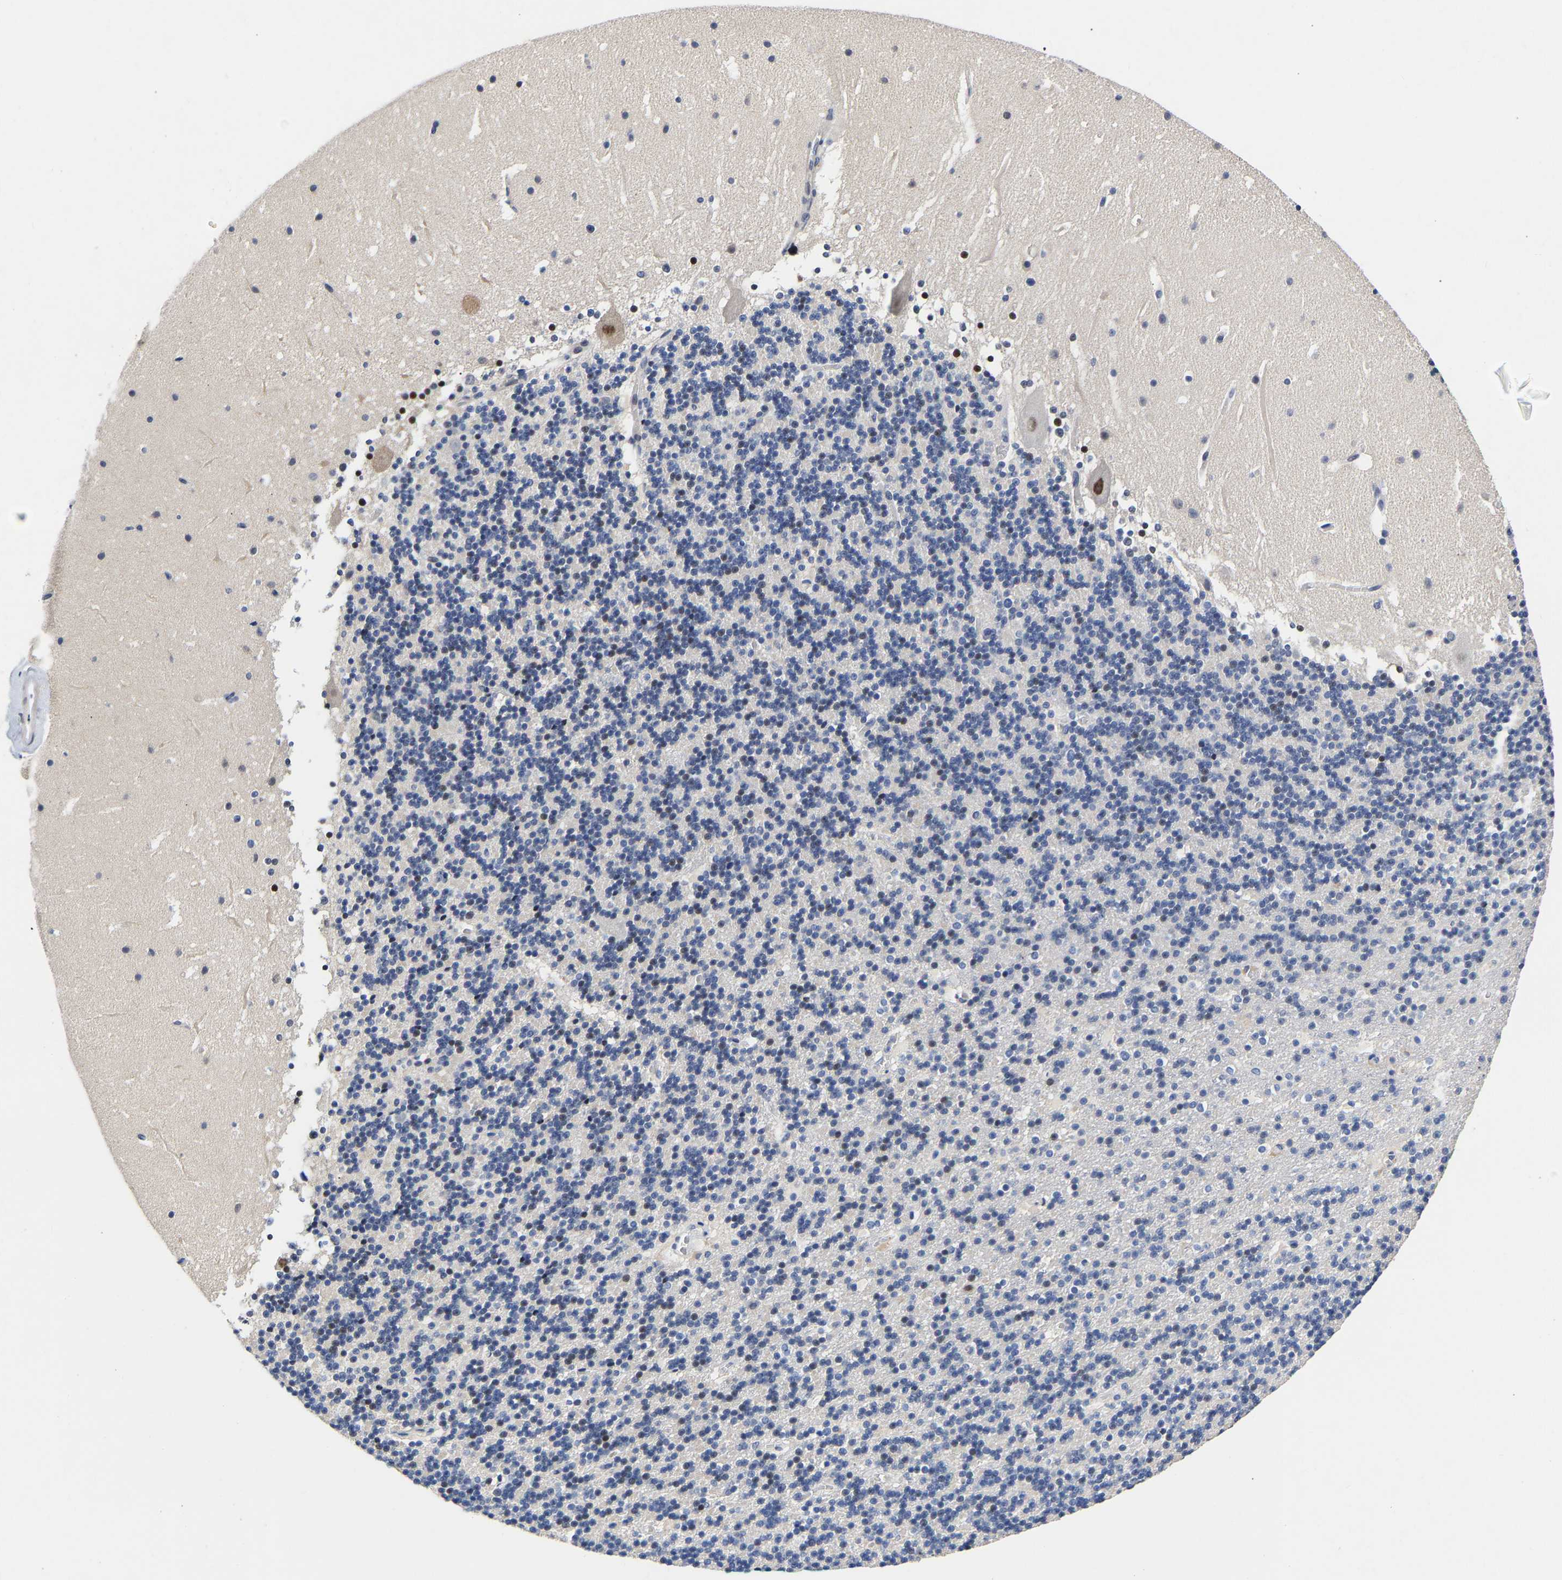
{"staining": {"intensity": "negative", "quantity": "none", "location": "none"}, "tissue": "cerebellum", "cell_type": "Cells in granular layer", "image_type": "normal", "snomed": [{"axis": "morphology", "description": "Normal tissue, NOS"}, {"axis": "topography", "description": "Cerebellum"}], "caption": "Immunohistochemical staining of benign human cerebellum reveals no significant expression in cells in granular layer. (Stains: DAB (3,3'-diaminobenzidine) immunohistochemistry (IHC) with hematoxylin counter stain, Microscopy: brightfield microscopy at high magnification).", "gene": "CCDC6", "patient": {"sex": "male", "age": 45}}